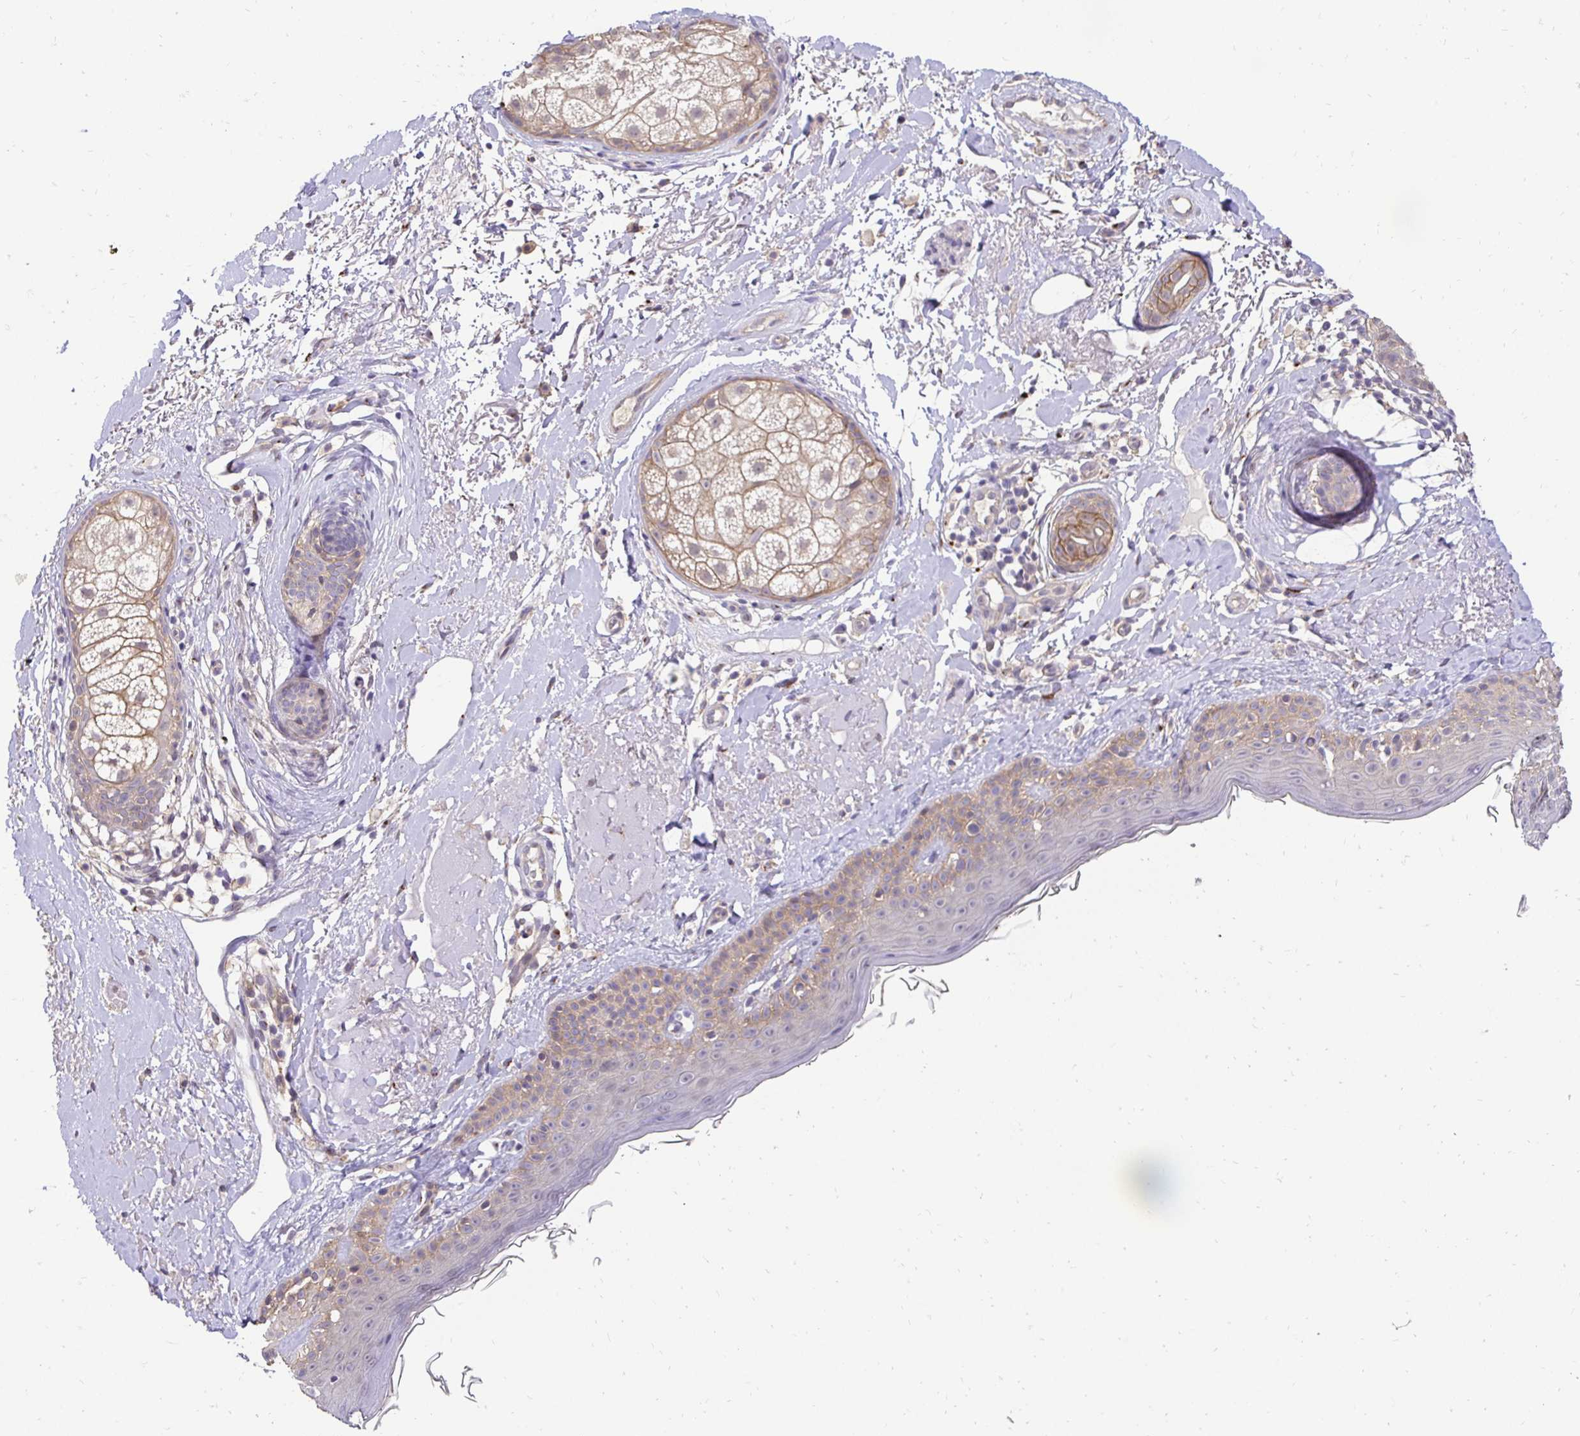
{"staining": {"intensity": "weak", "quantity": "25%-75%", "location": "cytoplasmic/membranous"}, "tissue": "skin", "cell_type": "Fibroblasts", "image_type": "normal", "snomed": [{"axis": "morphology", "description": "Normal tissue, NOS"}, {"axis": "topography", "description": "Skin"}], "caption": "Normal skin reveals weak cytoplasmic/membranous staining in about 25%-75% of fibroblasts.", "gene": "SLC9A1", "patient": {"sex": "male", "age": 73}}